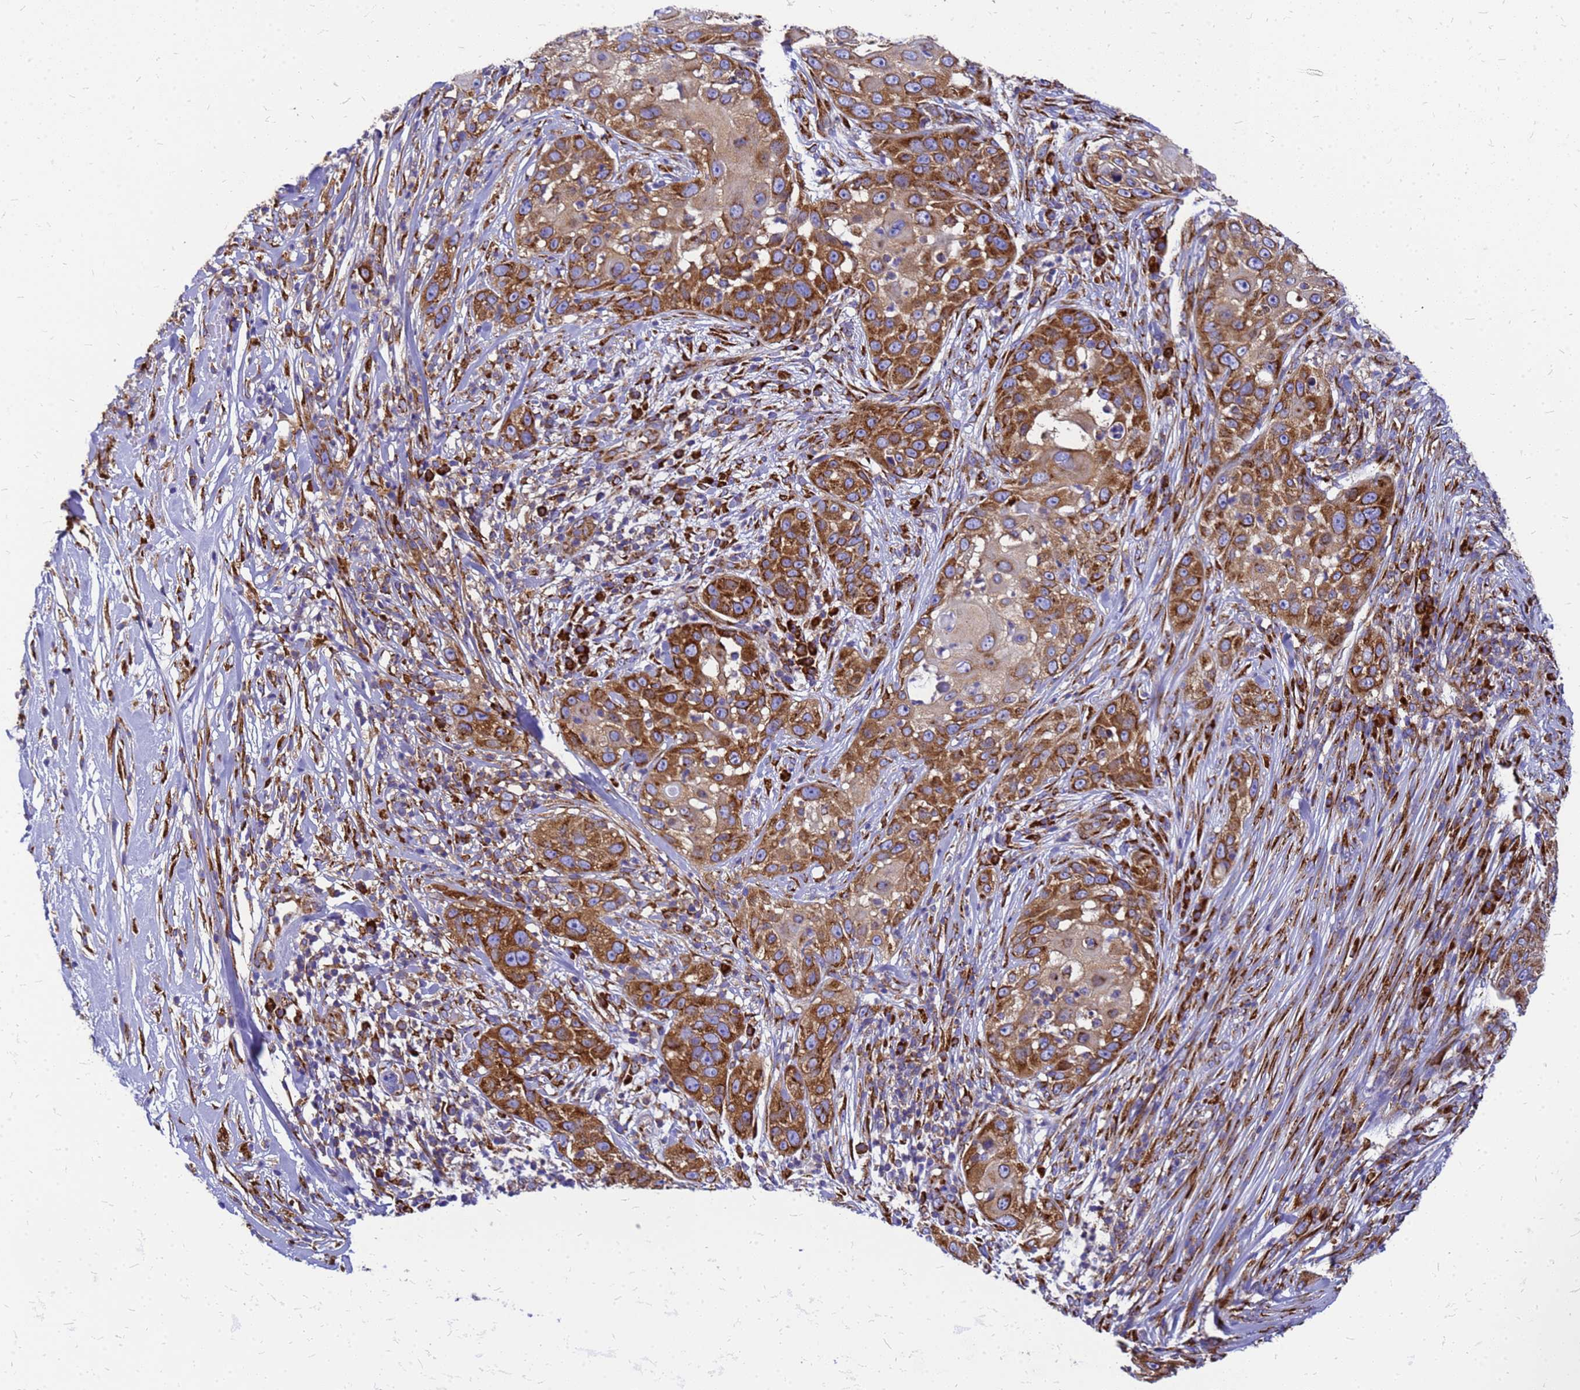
{"staining": {"intensity": "strong", "quantity": "25%-75%", "location": "cytoplasmic/membranous"}, "tissue": "skin cancer", "cell_type": "Tumor cells", "image_type": "cancer", "snomed": [{"axis": "morphology", "description": "Squamous cell carcinoma, NOS"}, {"axis": "topography", "description": "Skin"}], "caption": "Protein staining demonstrates strong cytoplasmic/membranous positivity in approximately 25%-75% of tumor cells in skin cancer.", "gene": "EEF1D", "patient": {"sex": "female", "age": 44}}